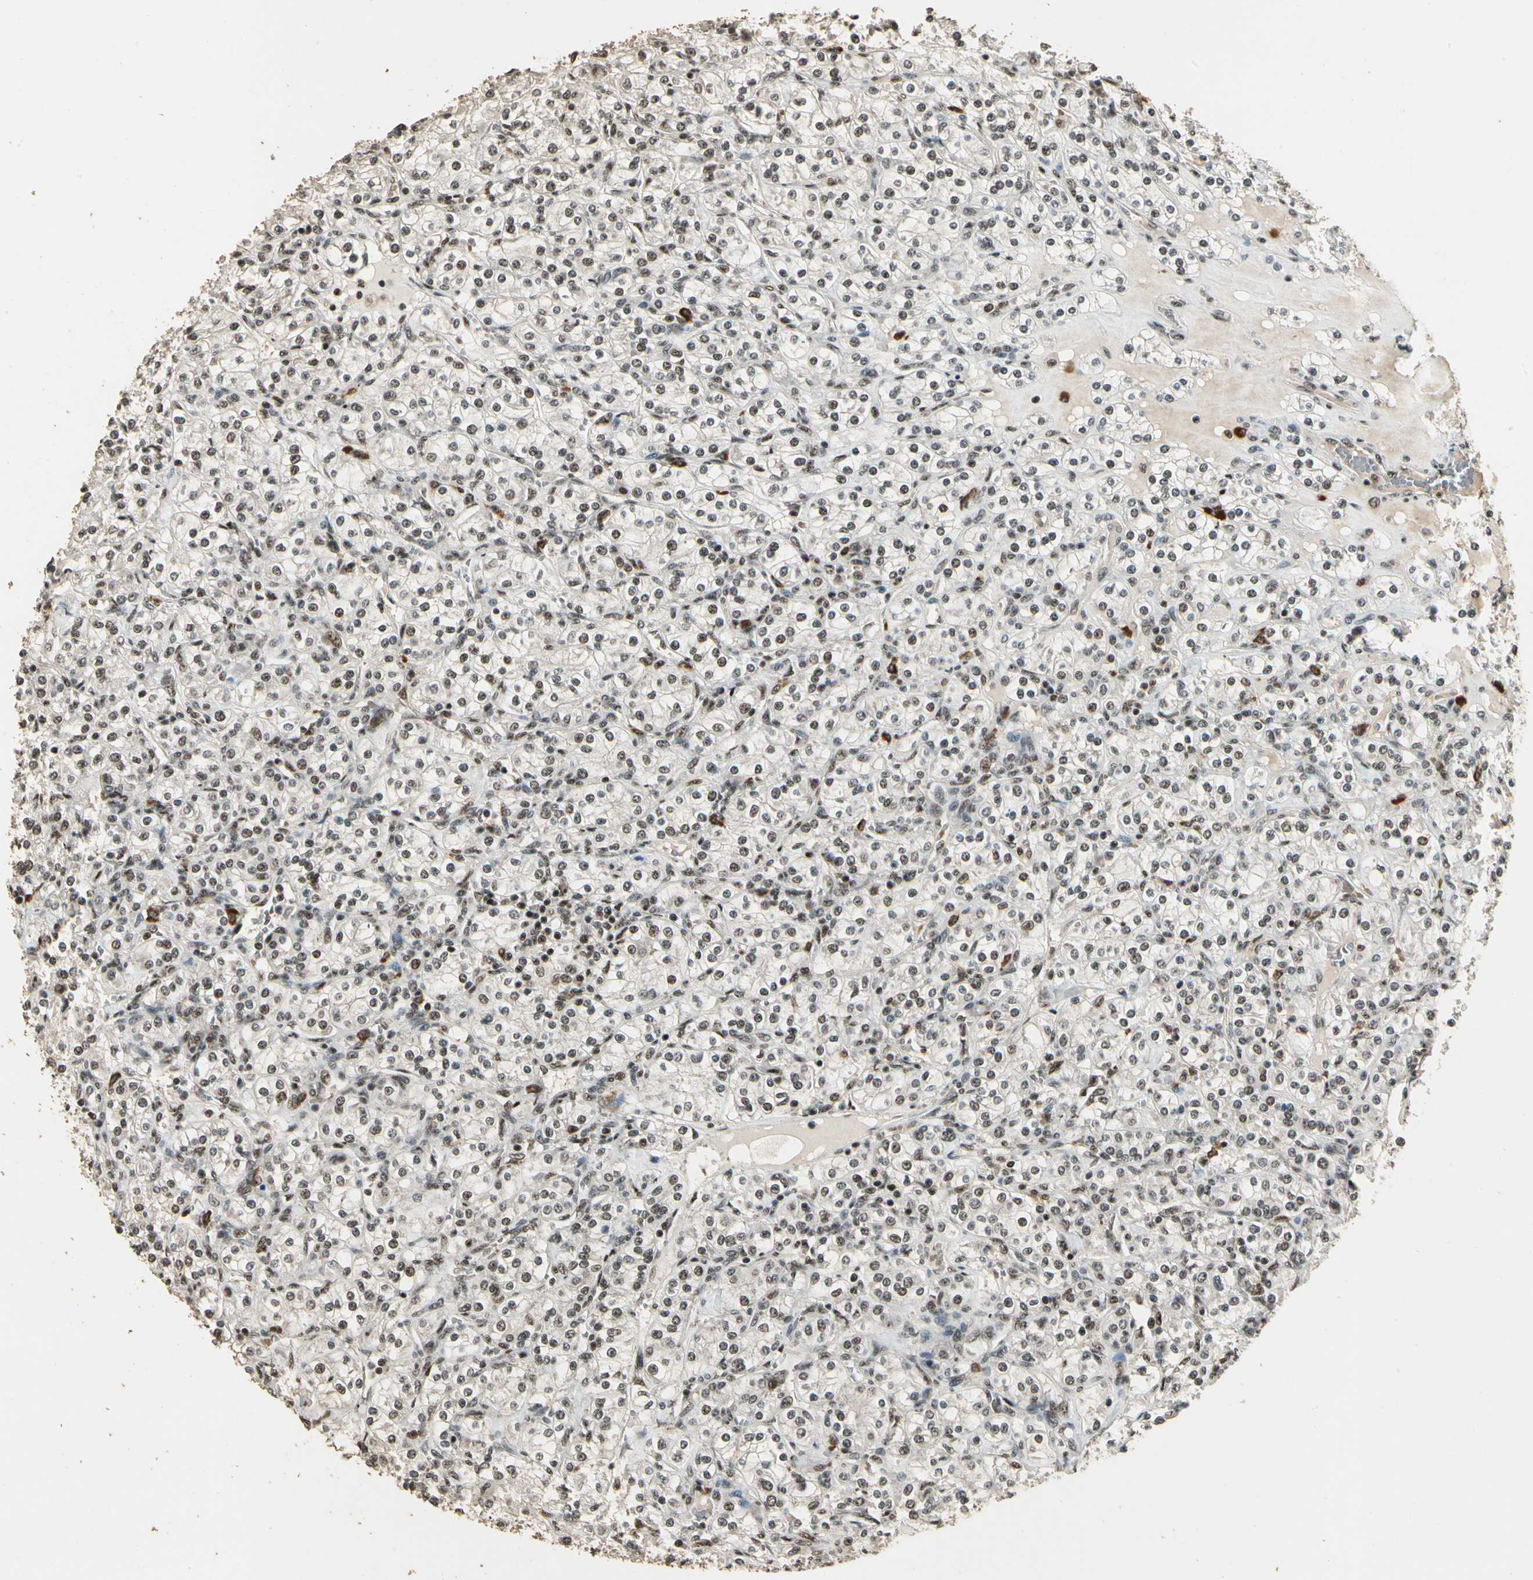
{"staining": {"intensity": "moderate", "quantity": ">75%", "location": "nuclear"}, "tissue": "renal cancer", "cell_type": "Tumor cells", "image_type": "cancer", "snomed": [{"axis": "morphology", "description": "Adenocarcinoma, NOS"}, {"axis": "topography", "description": "Kidney"}], "caption": "Brown immunohistochemical staining in human renal adenocarcinoma shows moderate nuclear positivity in about >75% of tumor cells.", "gene": "RBM25", "patient": {"sex": "male", "age": 77}}